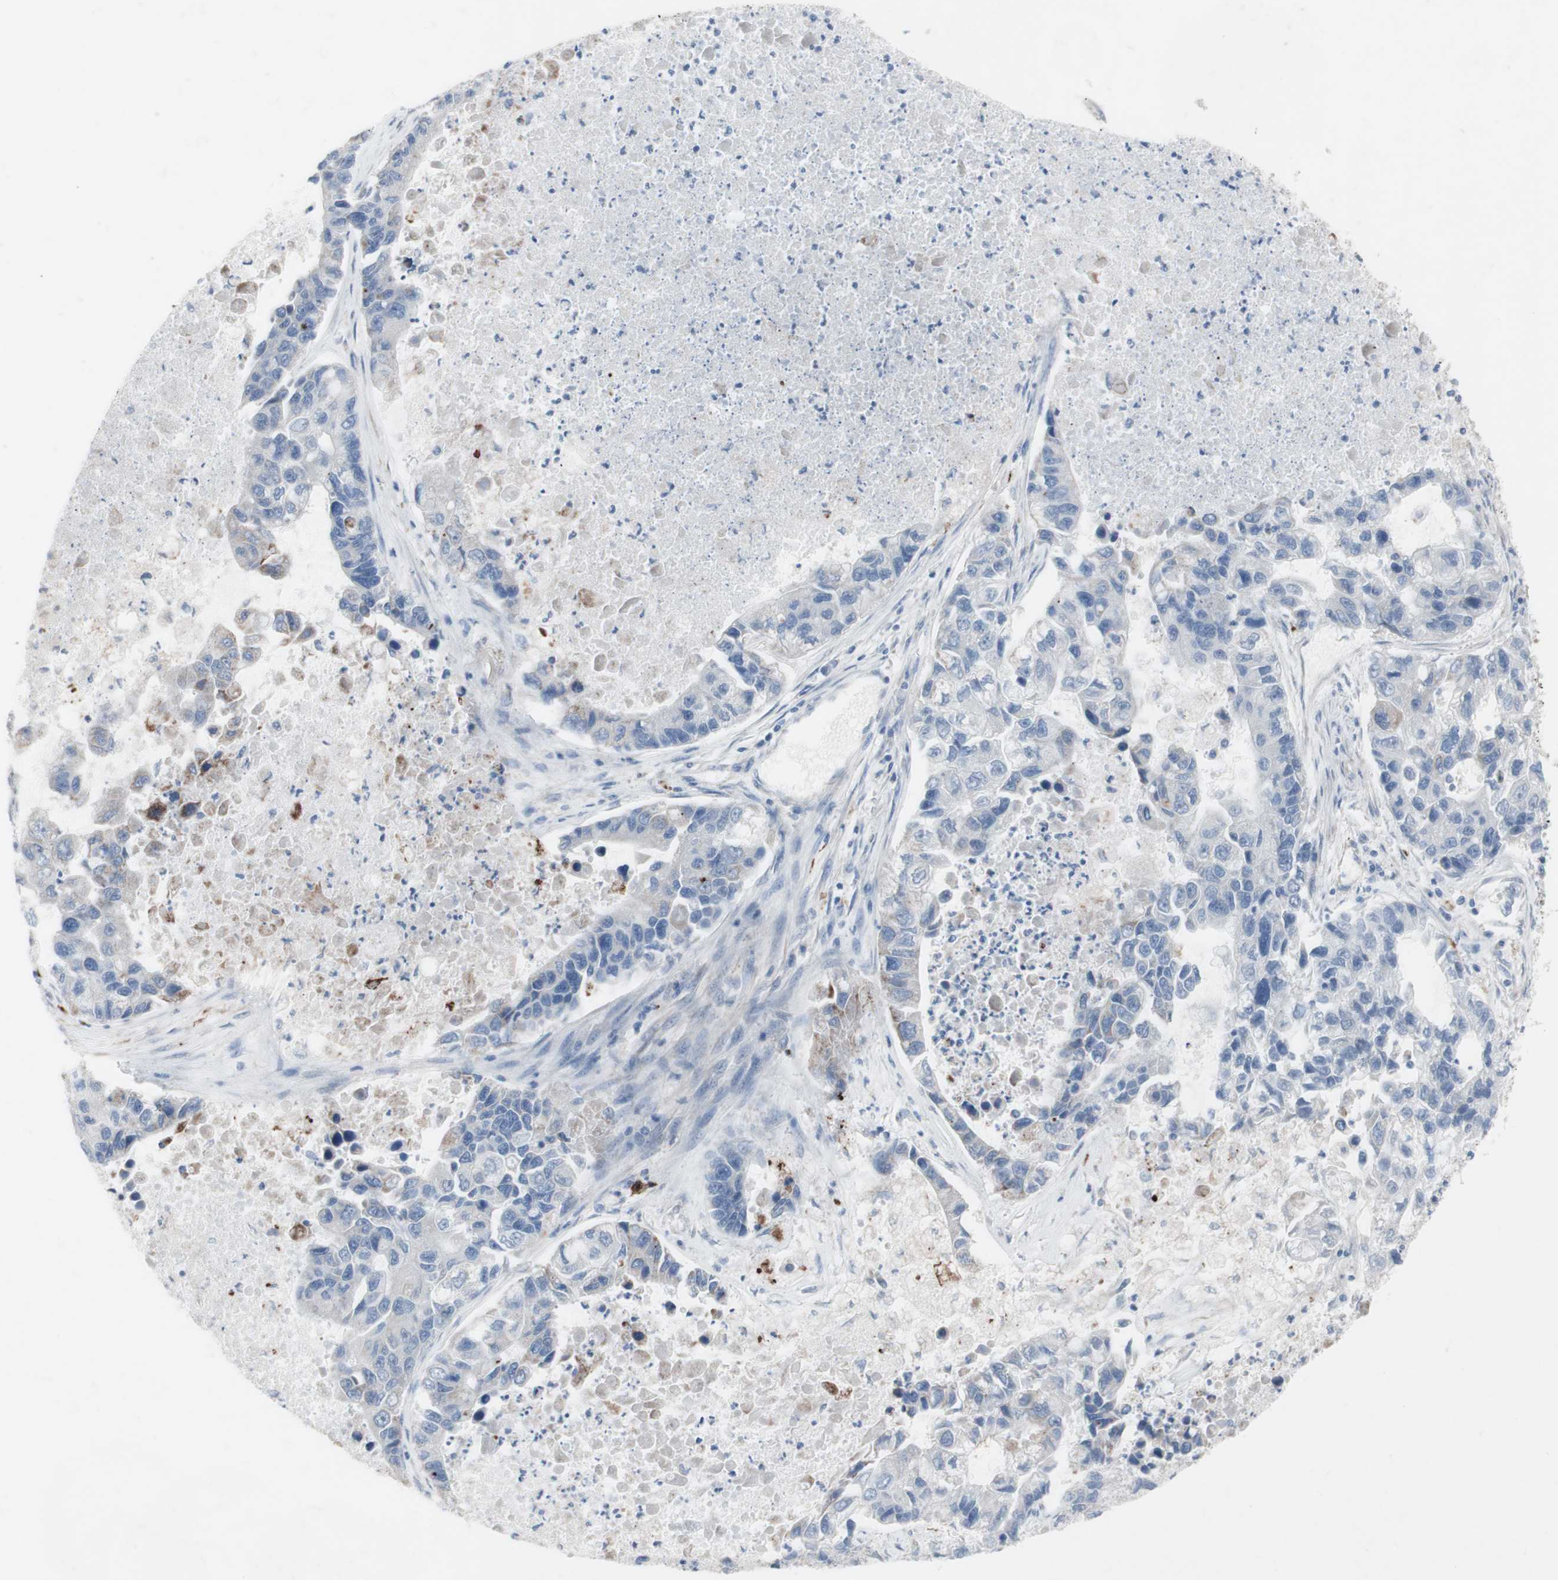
{"staining": {"intensity": "negative", "quantity": "none", "location": "none"}, "tissue": "lung cancer", "cell_type": "Tumor cells", "image_type": "cancer", "snomed": [{"axis": "morphology", "description": "Adenocarcinoma, NOS"}, {"axis": "topography", "description": "Lung"}], "caption": "A high-resolution image shows immunohistochemistry (IHC) staining of lung cancer, which shows no significant positivity in tumor cells.", "gene": "AGPAT5", "patient": {"sex": "female", "age": 51}}